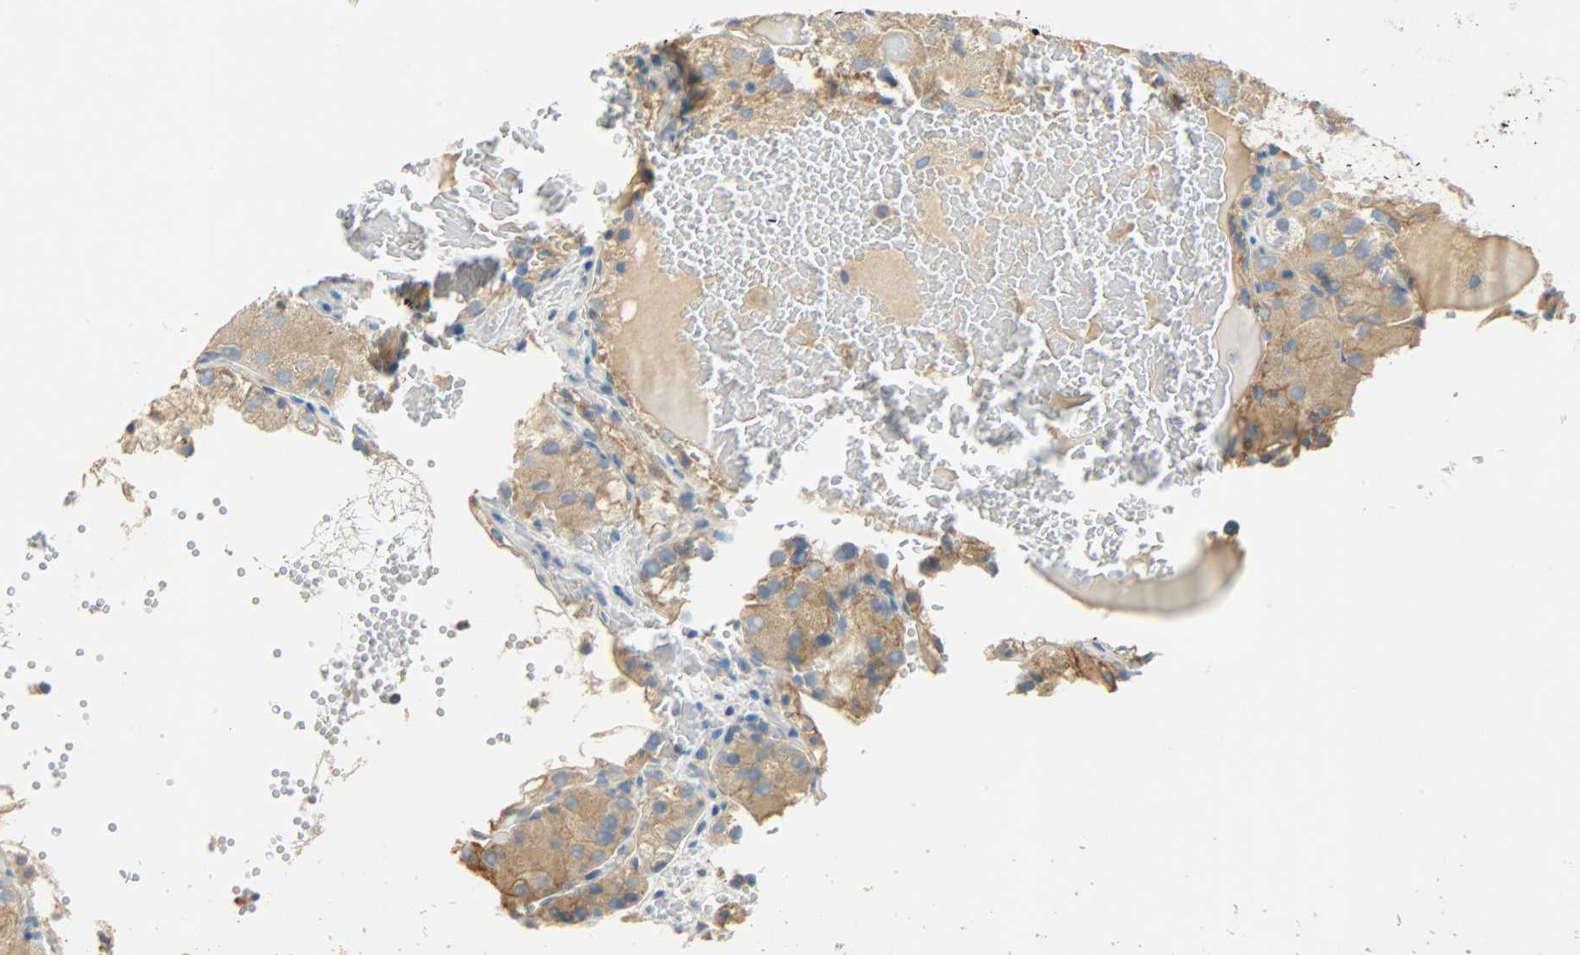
{"staining": {"intensity": "moderate", "quantity": ">75%", "location": "cytoplasmic/membranous"}, "tissue": "renal cancer", "cell_type": "Tumor cells", "image_type": "cancer", "snomed": [{"axis": "morphology", "description": "Normal tissue, NOS"}, {"axis": "morphology", "description": "Adenocarcinoma, NOS"}, {"axis": "topography", "description": "Kidney"}], "caption": "Immunohistochemistry of adenocarcinoma (renal) displays medium levels of moderate cytoplasmic/membranous expression in about >75% of tumor cells.", "gene": "DSG2", "patient": {"sex": "male", "age": 61}}